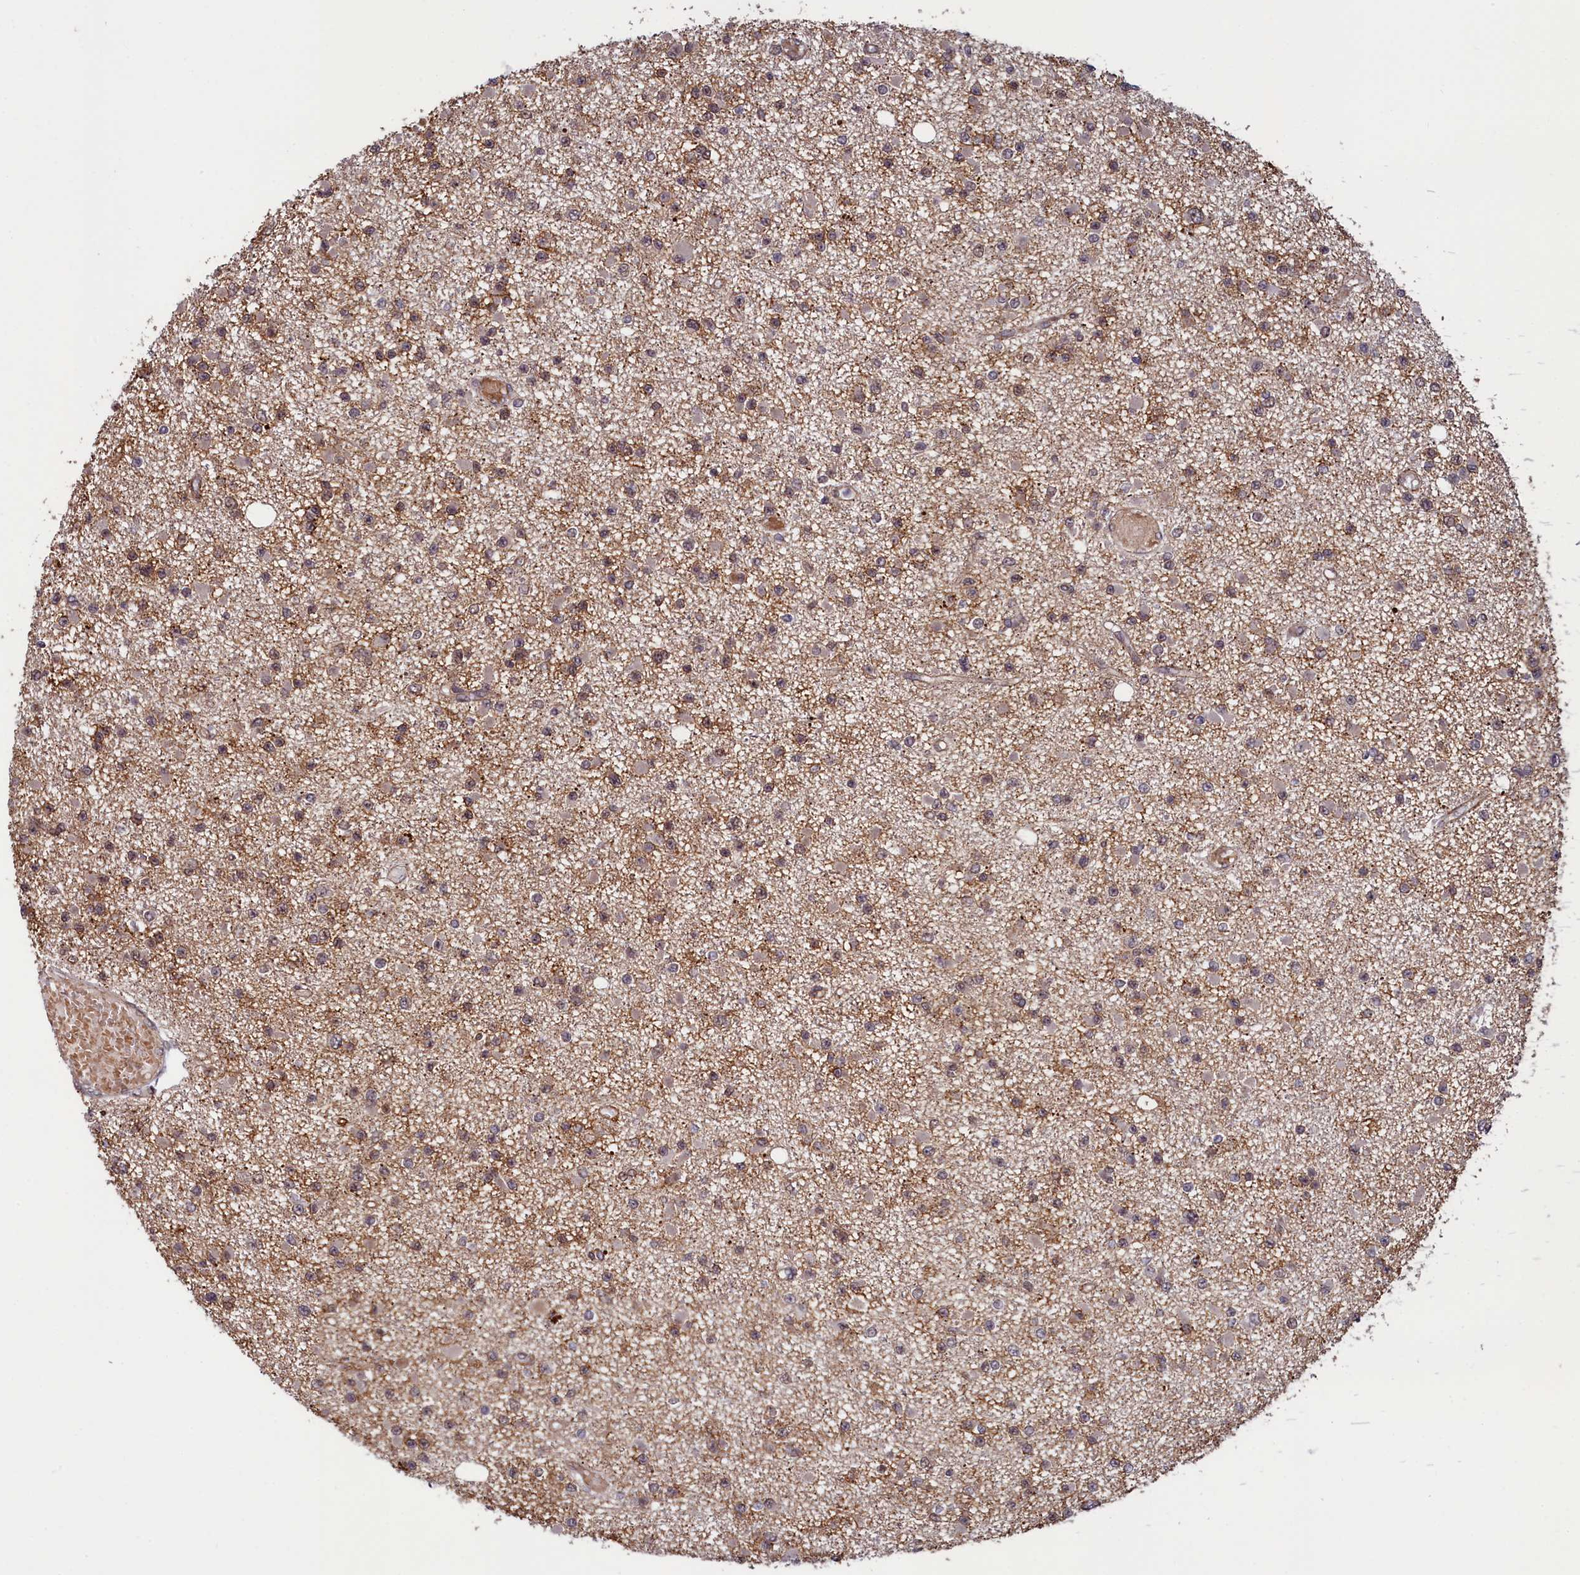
{"staining": {"intensity": "weak", "quantity": "25%-75%", "location": "cytoplasmic/membranous,nuclear"}, "tissue": "glioma", "cell_type": "Tumor cells", "image_type": "cancer", "snomed": [{"axis": "morphology", "description": "Glioma, malignant, Low grade"}, {"axis": "topography", "description": "Brain"}], "caption": "An immunohistochemistry (IHC) photomicrograph of tumor tissue is shown. Protein staining in brown highlights weak cytoplasmic/membranous and nuclear positivity in glioma within tumor cells. Immunohistochemistry (ihc) stains the protein of interest in brown and the nuclei are stained blue.", "gene": "LEO1", "patient": {"sex": "female", "age": 22}}